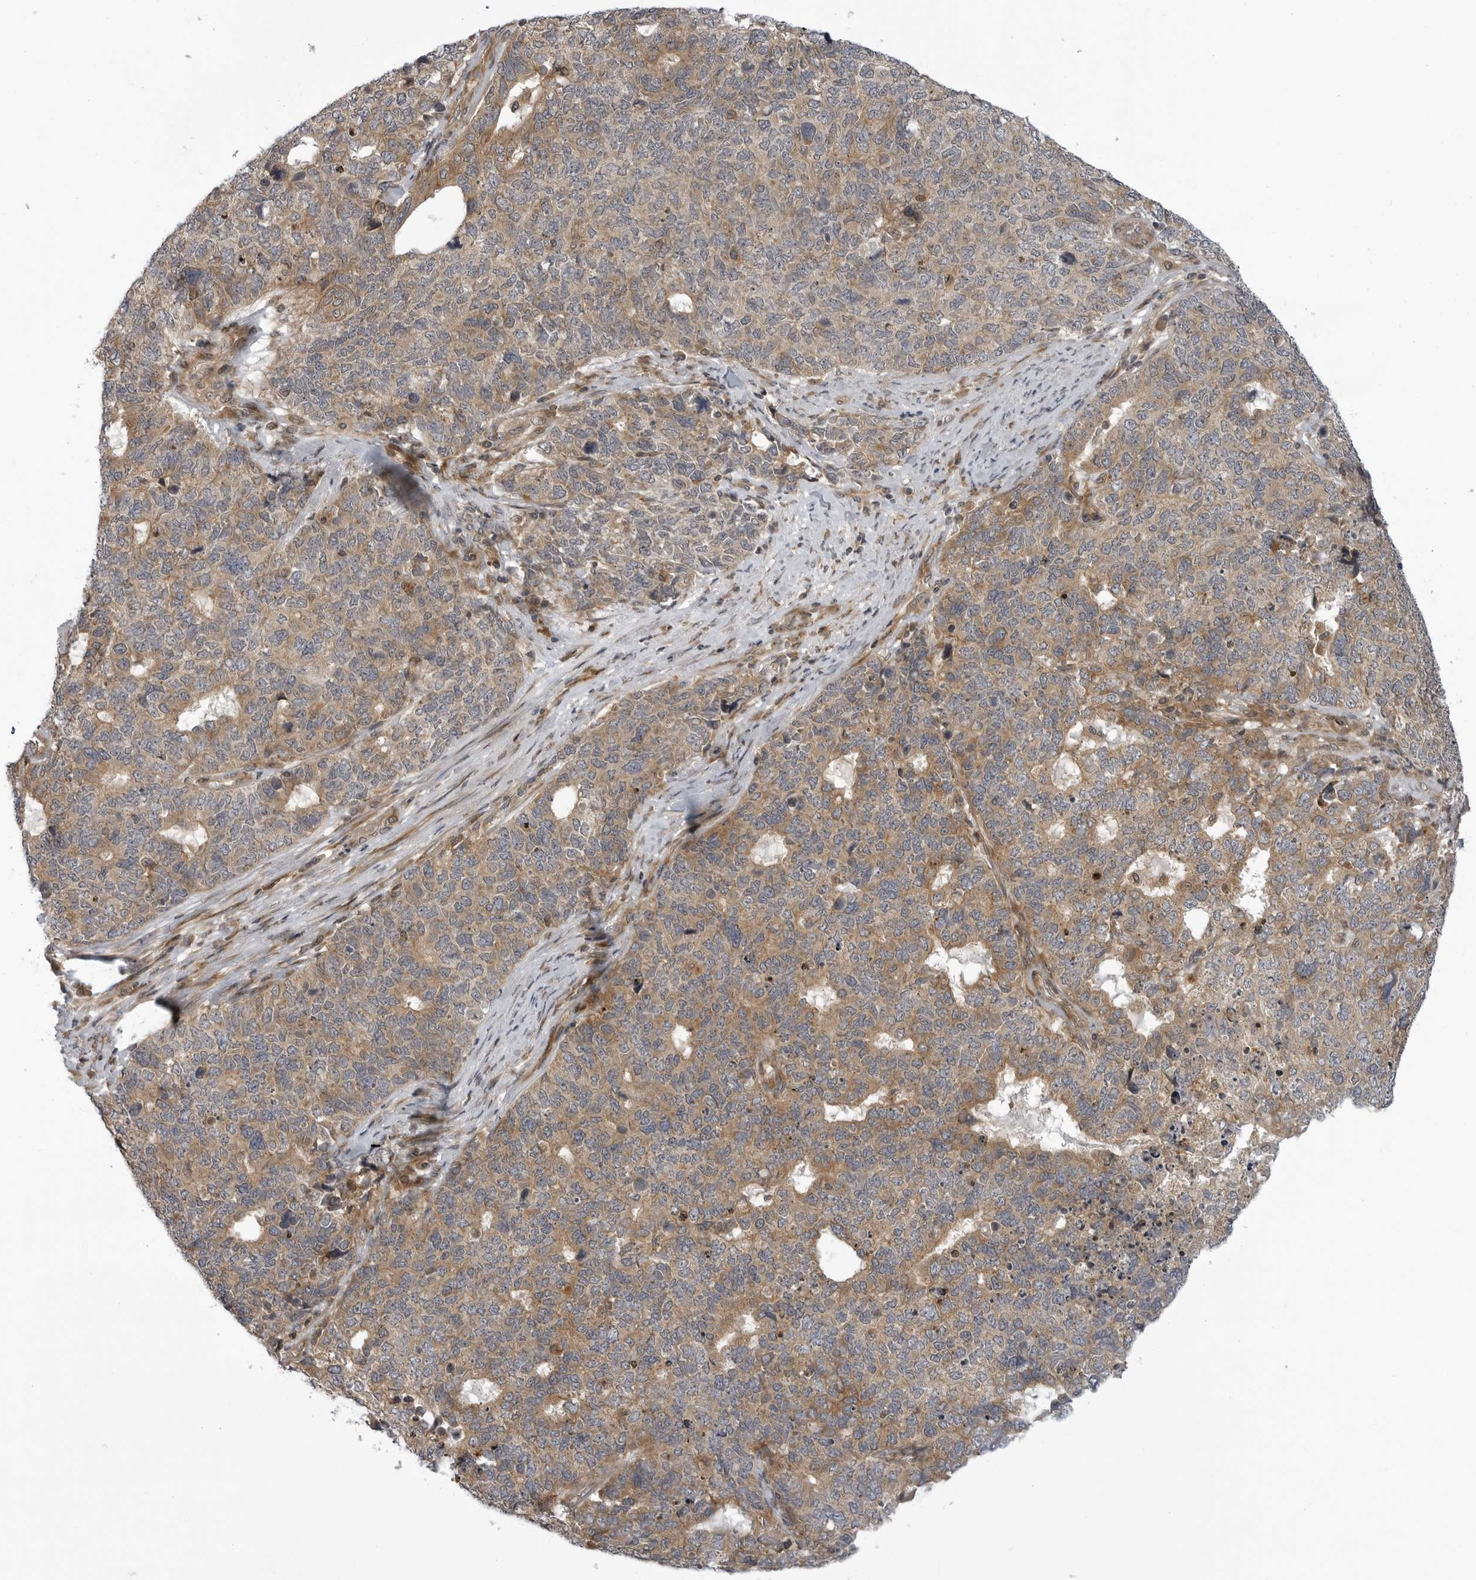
{"staining": {"intensity": "moderate", "quantity": "25%-75%", "location": "cytoplasmic/membranous"}, "tissue": "cervical cancer", "cell_type": "Tumor cells", "image_type": "cancer", "snomed": [{"axis": "morphology", "description": "Squamous cell carcinoma, NOS"}, {"axis": "topography", "description": "Cervix"}], "caption": "Approximately 25%-75% of tumor cells in human squamous cell carcinoma (cervical) demonstrate moderate cytoplasmic/membranous protein staining as visualized by brown immunohistochemical staining.", "gene": "LRRC45", "patient": {"sex": "female", "age": 63}}